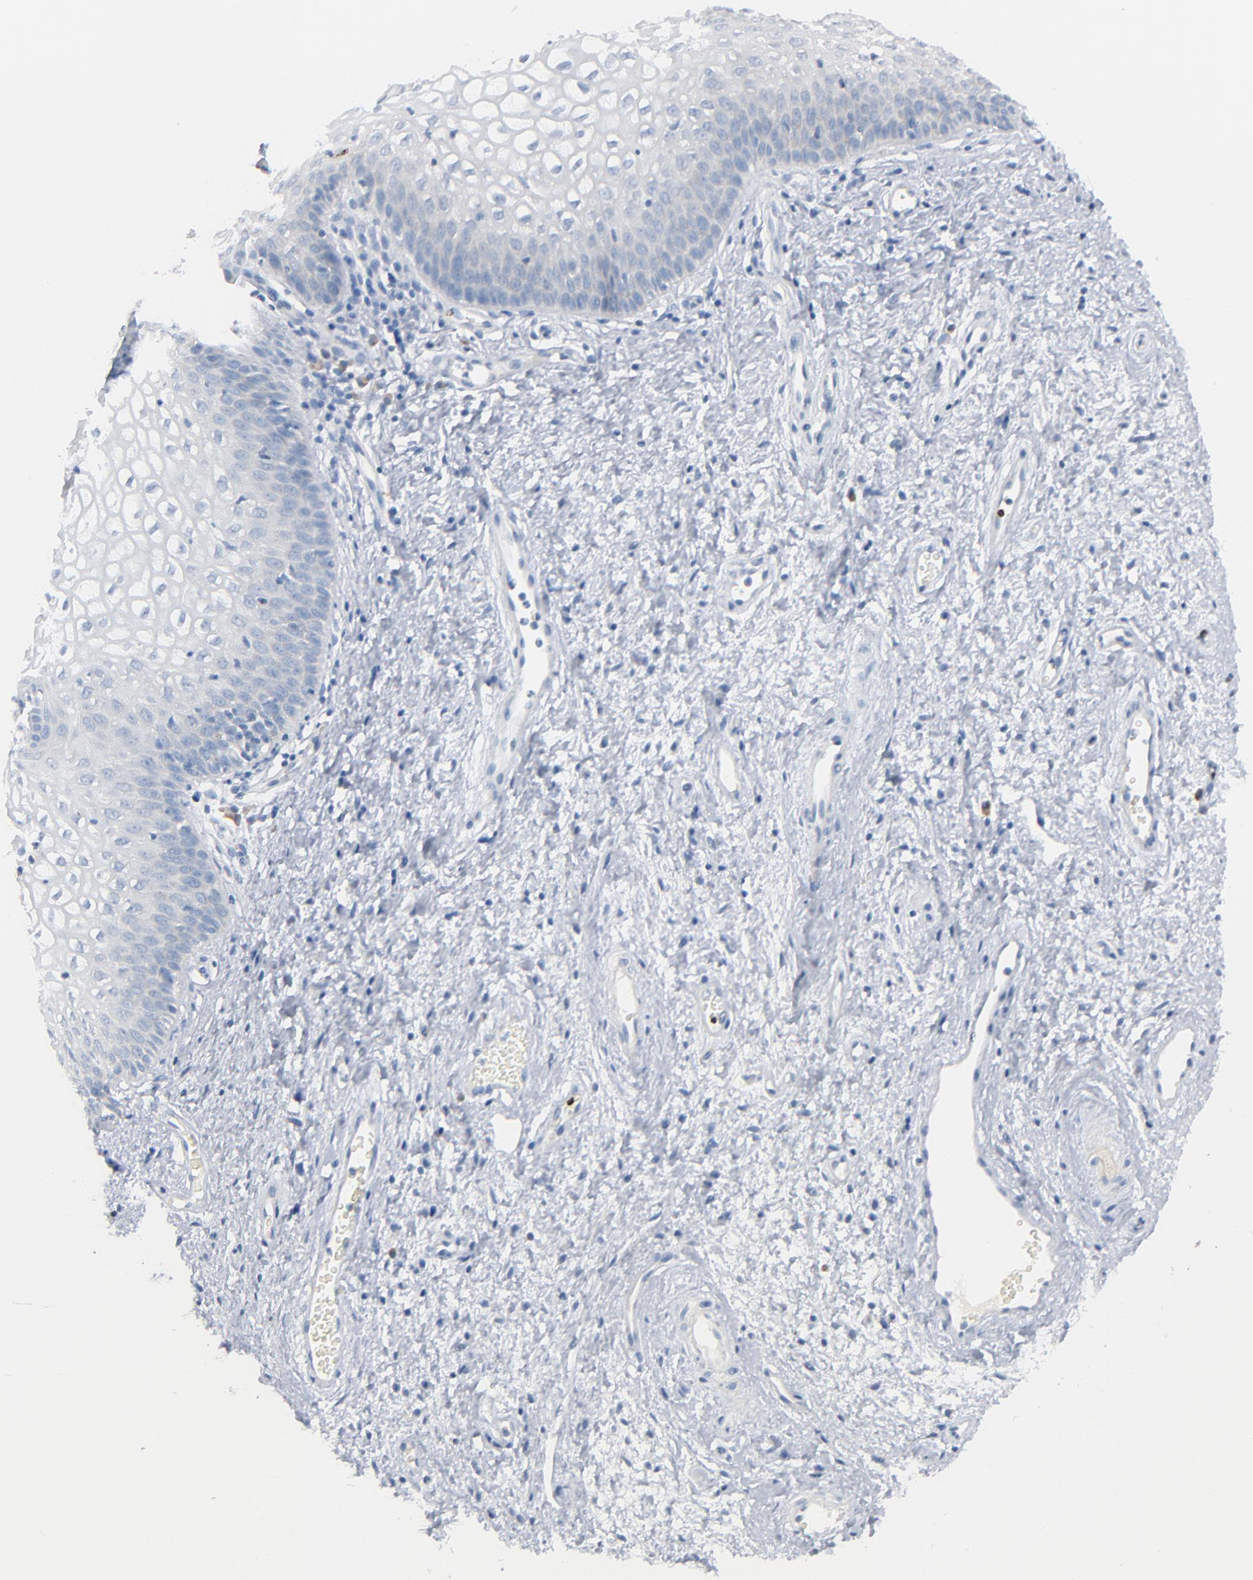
{"staining": {"intensity": "negative", "quantity": "none", "location": "none"}, "tissue": "vagina", "cell_type": "Squamous epithelial cells", "image_type": "normal", "snomed": [{"axis": "morphology", "description": "Normal tissue, NOS"}, {"axis": "topography", "description": "Vagina"}], "caption": "Protein analysis of benign vagina displays no significant positivity in squamous epithelial cells.", "gene": "GZMB", "patient": {"sex": "female", "age": 34}}